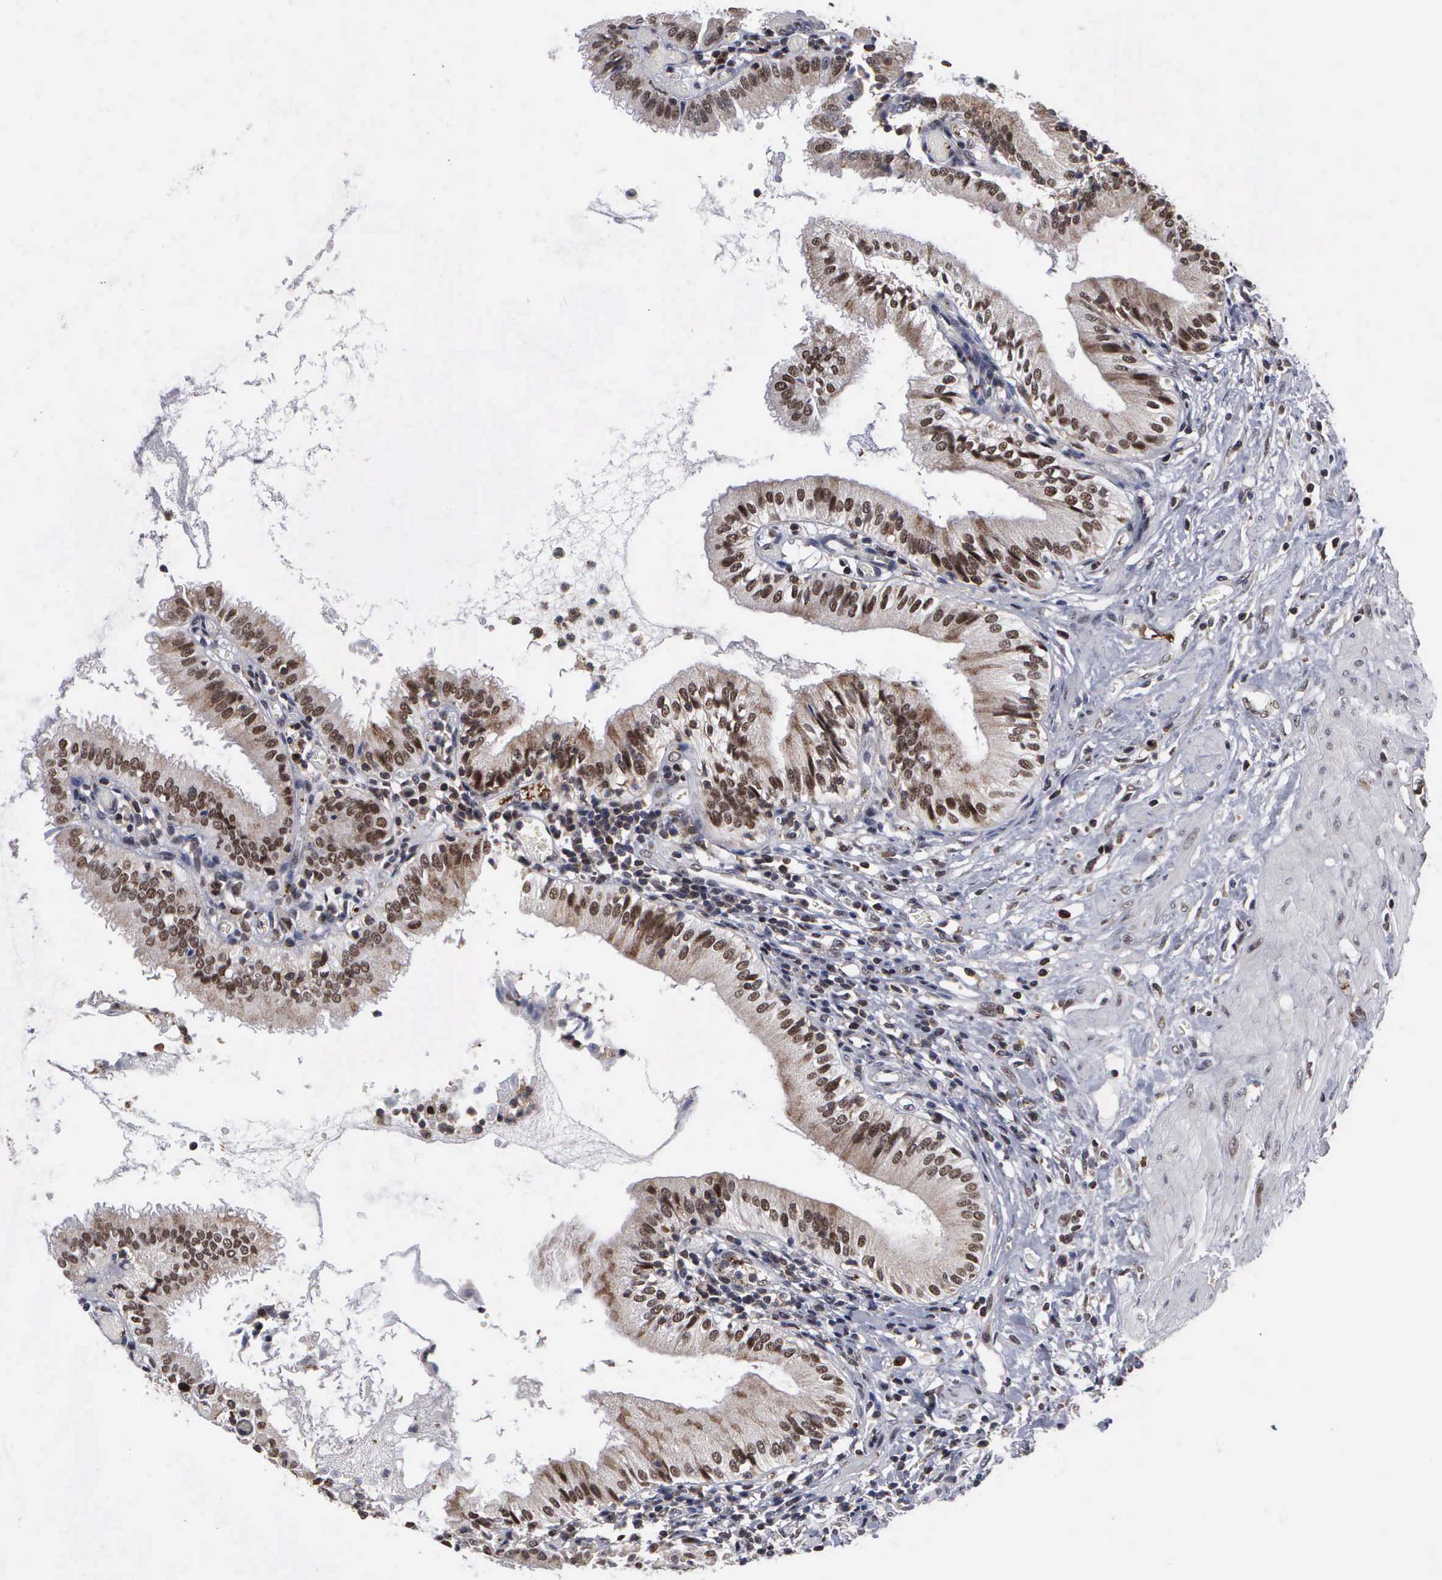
{"staining": {"intensity": "strong", "quantity": ">75%", "location": "nuclear"}, "tissue": "gallbladder", "cell_type": "Glandular cells", "image_type": "normal", "snomed": [{"axis": "morphology", "description": "Normal tissue, NOS"}, {"axis": "topography", "description": "Gallbladder"}], "caption": "Immunohistochemistry staining of benign gallbladder, which displays high levels of strong nuclear staining in approximately >75% of glandular cells indicating strong nuclear protein staining. The staining was performed using DAB (brown) for protein detection and nuclei were counterstained in hematoxylin (blue).", "gene": "TRMT5", "patient": {"sex": "male", "age": 58}}